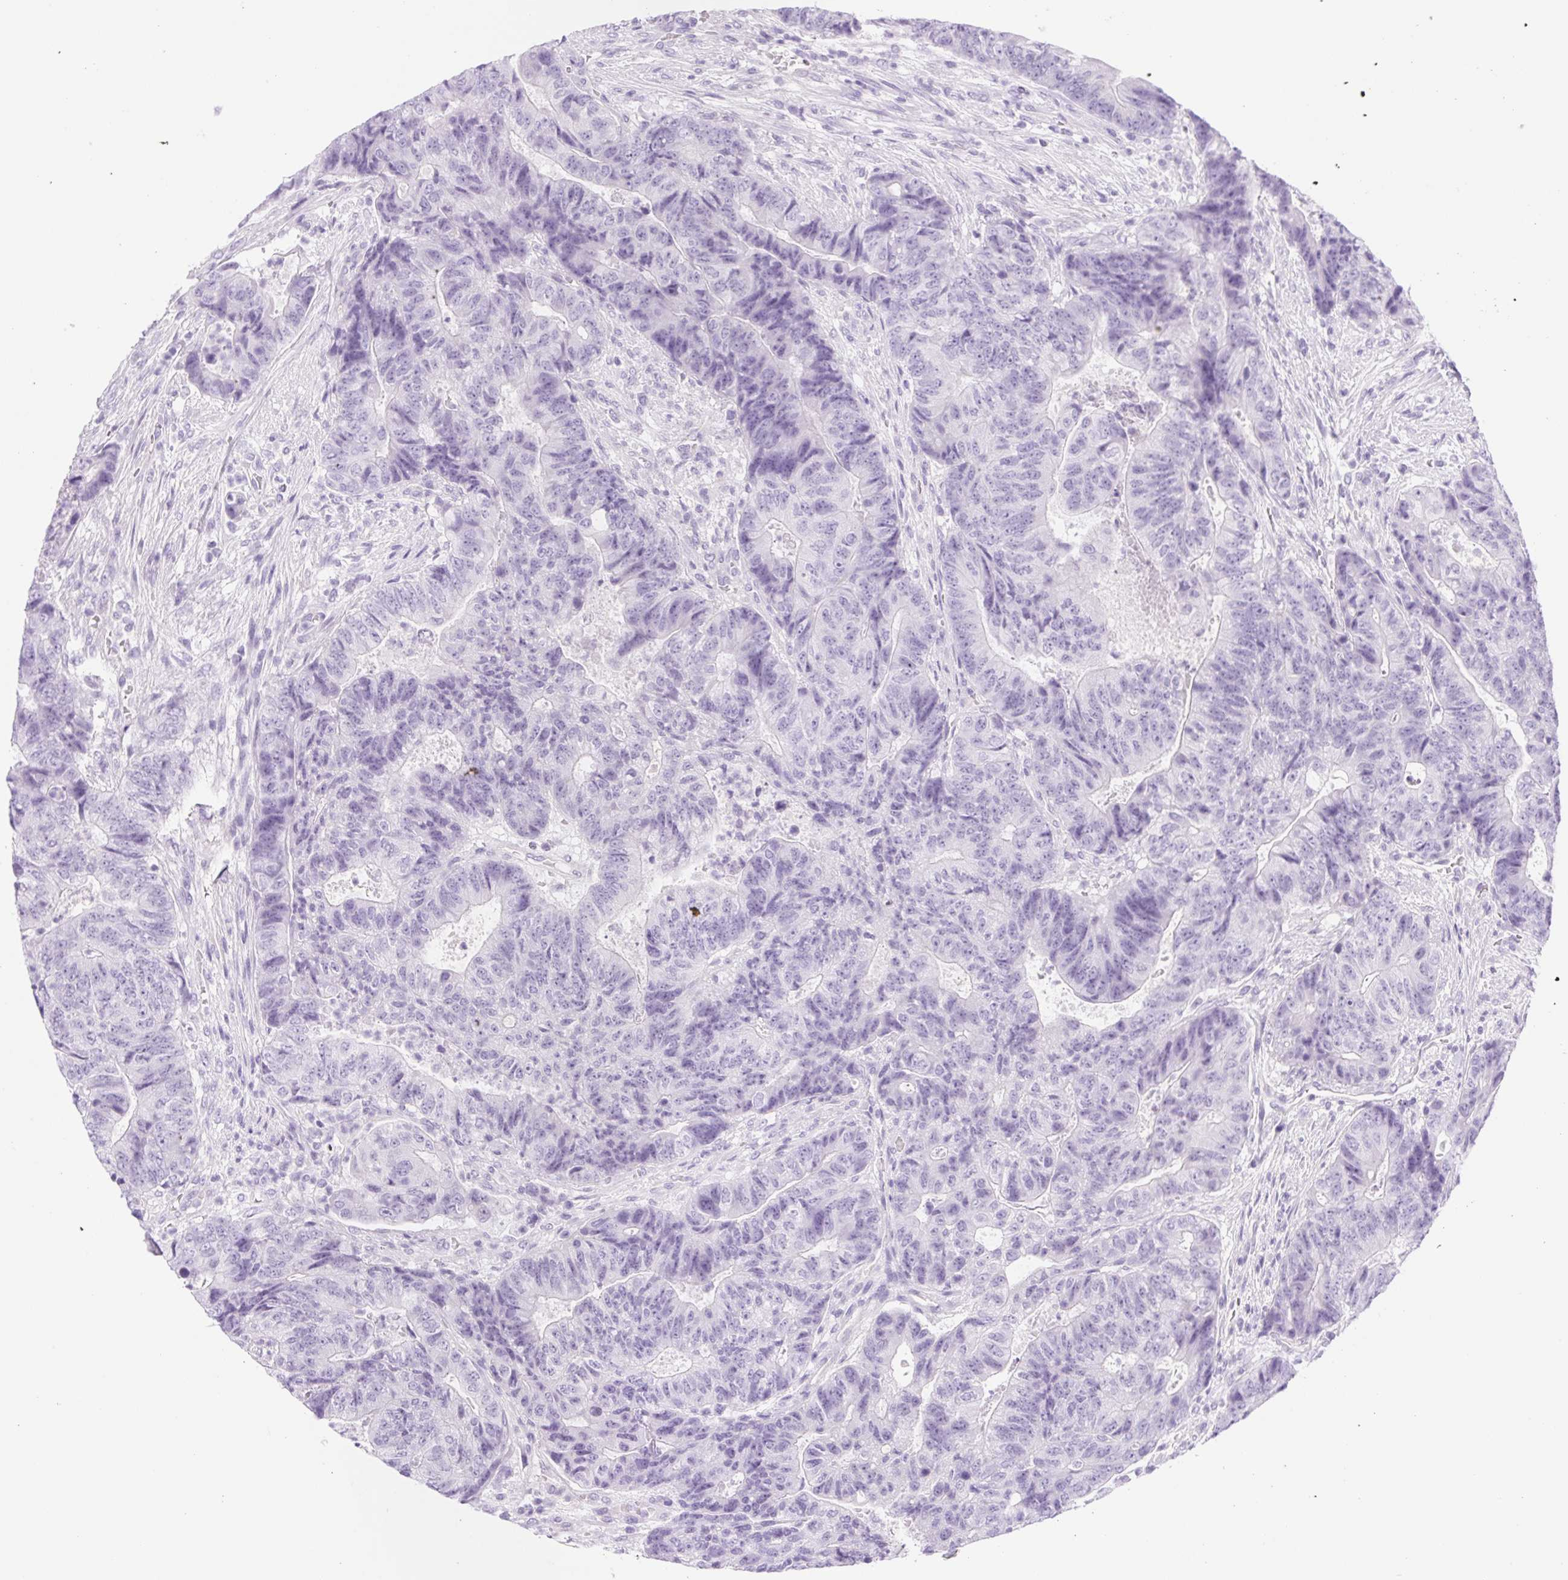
{"staining": {"intensity": "negative", "quantity": "none", "location": "none"}, "tissue": "colorectal cancer", "cell_type": "Tumor cells", "image_type": "cancer", "snomed": [{"axis": "morphology", "description": "Normal tissue, NOS"}, {"axis": "morphology", "description": "Adenocarcinoma, NOS"}, {"axis": "topography", "description": "Colon"}], "caption": "Adenocarcinoma (colorectal) stained for a protein using immunohistochemistry (IHC) exhibits no expression tumor cells.", "gene": "SPACA5B", "patient": {"sex": "female", "age": 48}}